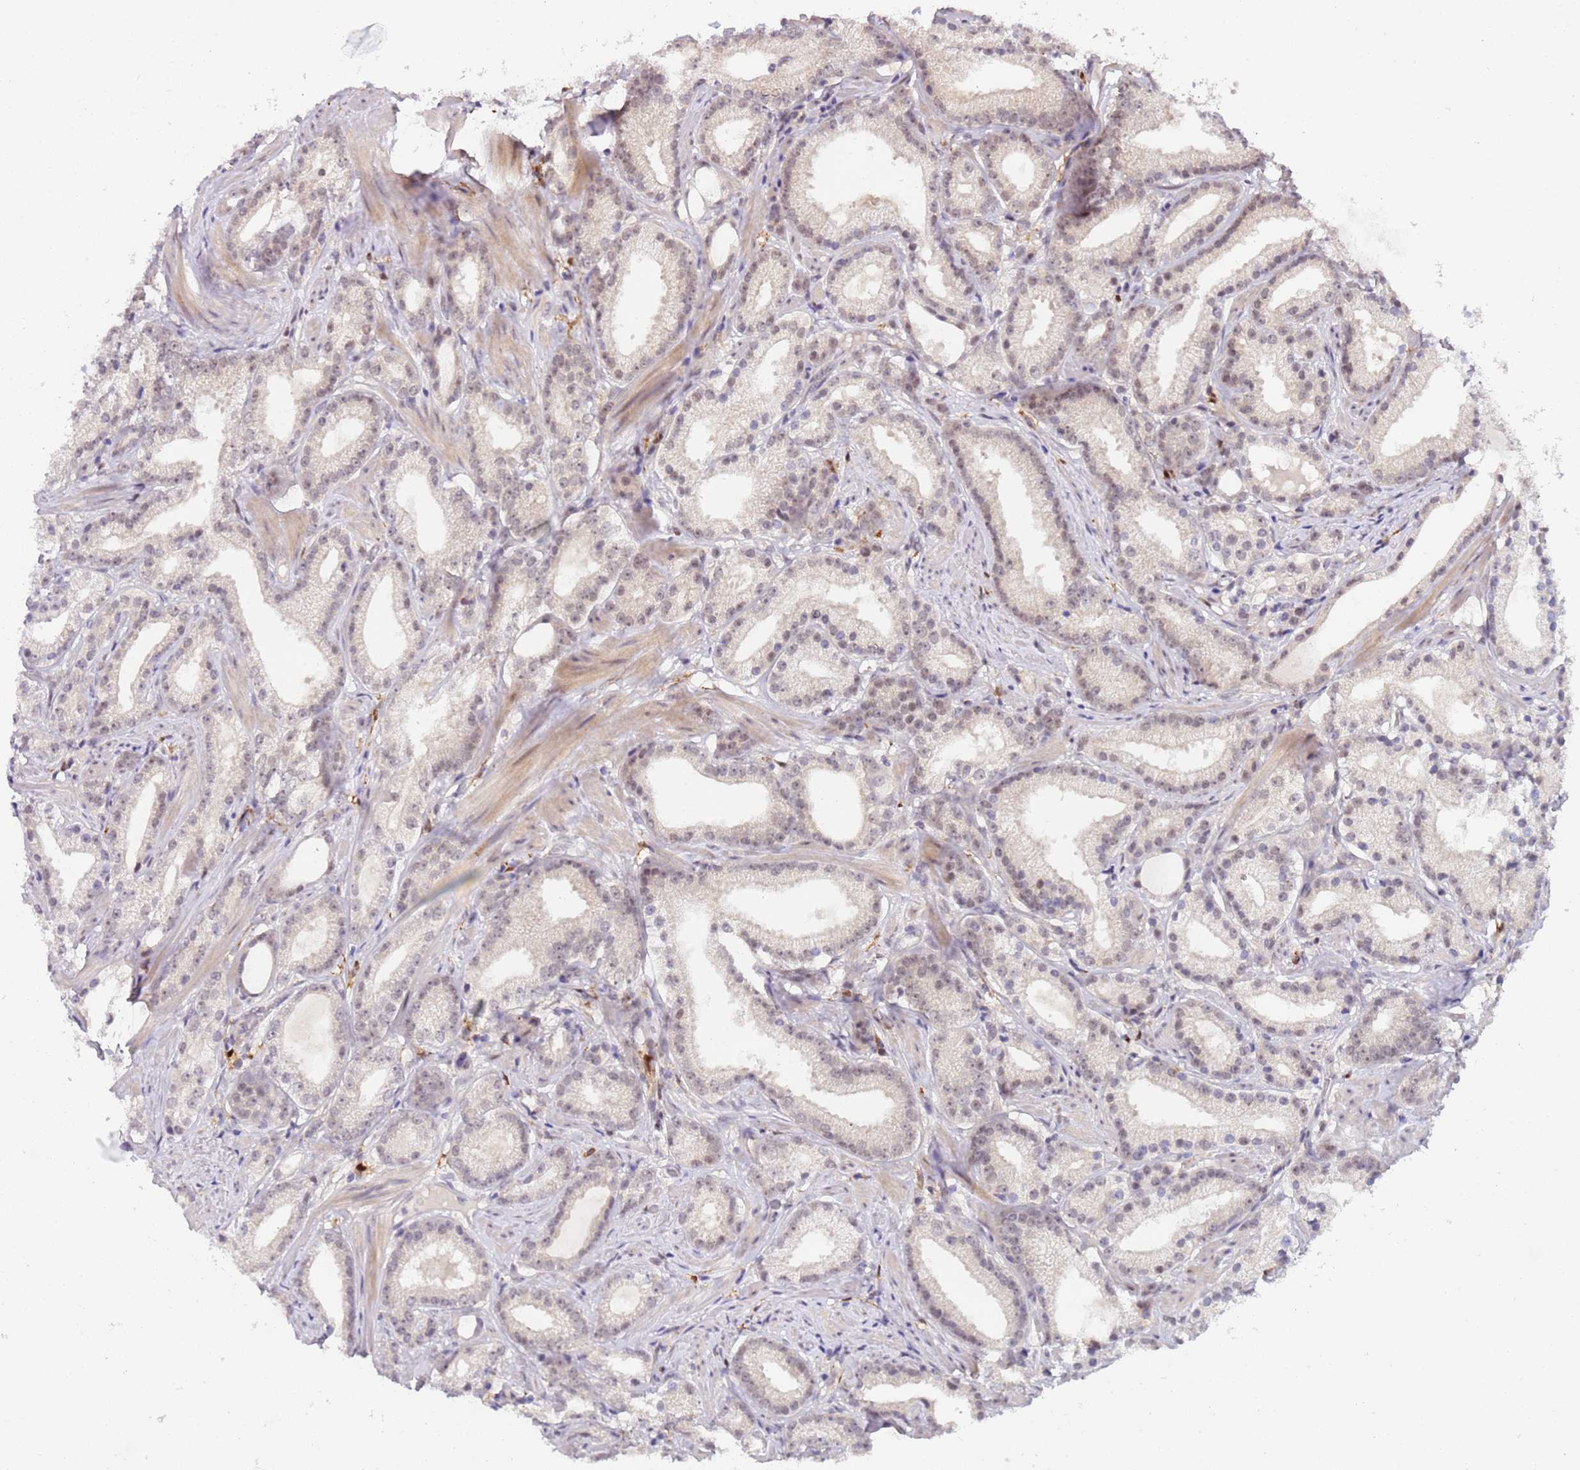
{"staining": {"intensity": "weak", "quantity": "25%-75%", "location": "nuclear"}, "tissue": "prostate cancer", "cell_type": "Tumor cells", "image_type": "cancer", "snomed": [{"axis": "morphology", "description": "Adenocarcinoma, Low grade"}, {"axis": "topography", "description": "Prostate"}], "caption": "Protein expression analysis of human prostate cancer (adenocarcinoma (low-grade)) reveals weak nuclear expression in approximately 25%-75% of tumor cells.", "gene": "LGALSL", "patient": {"sex": "male", "age": 57}}